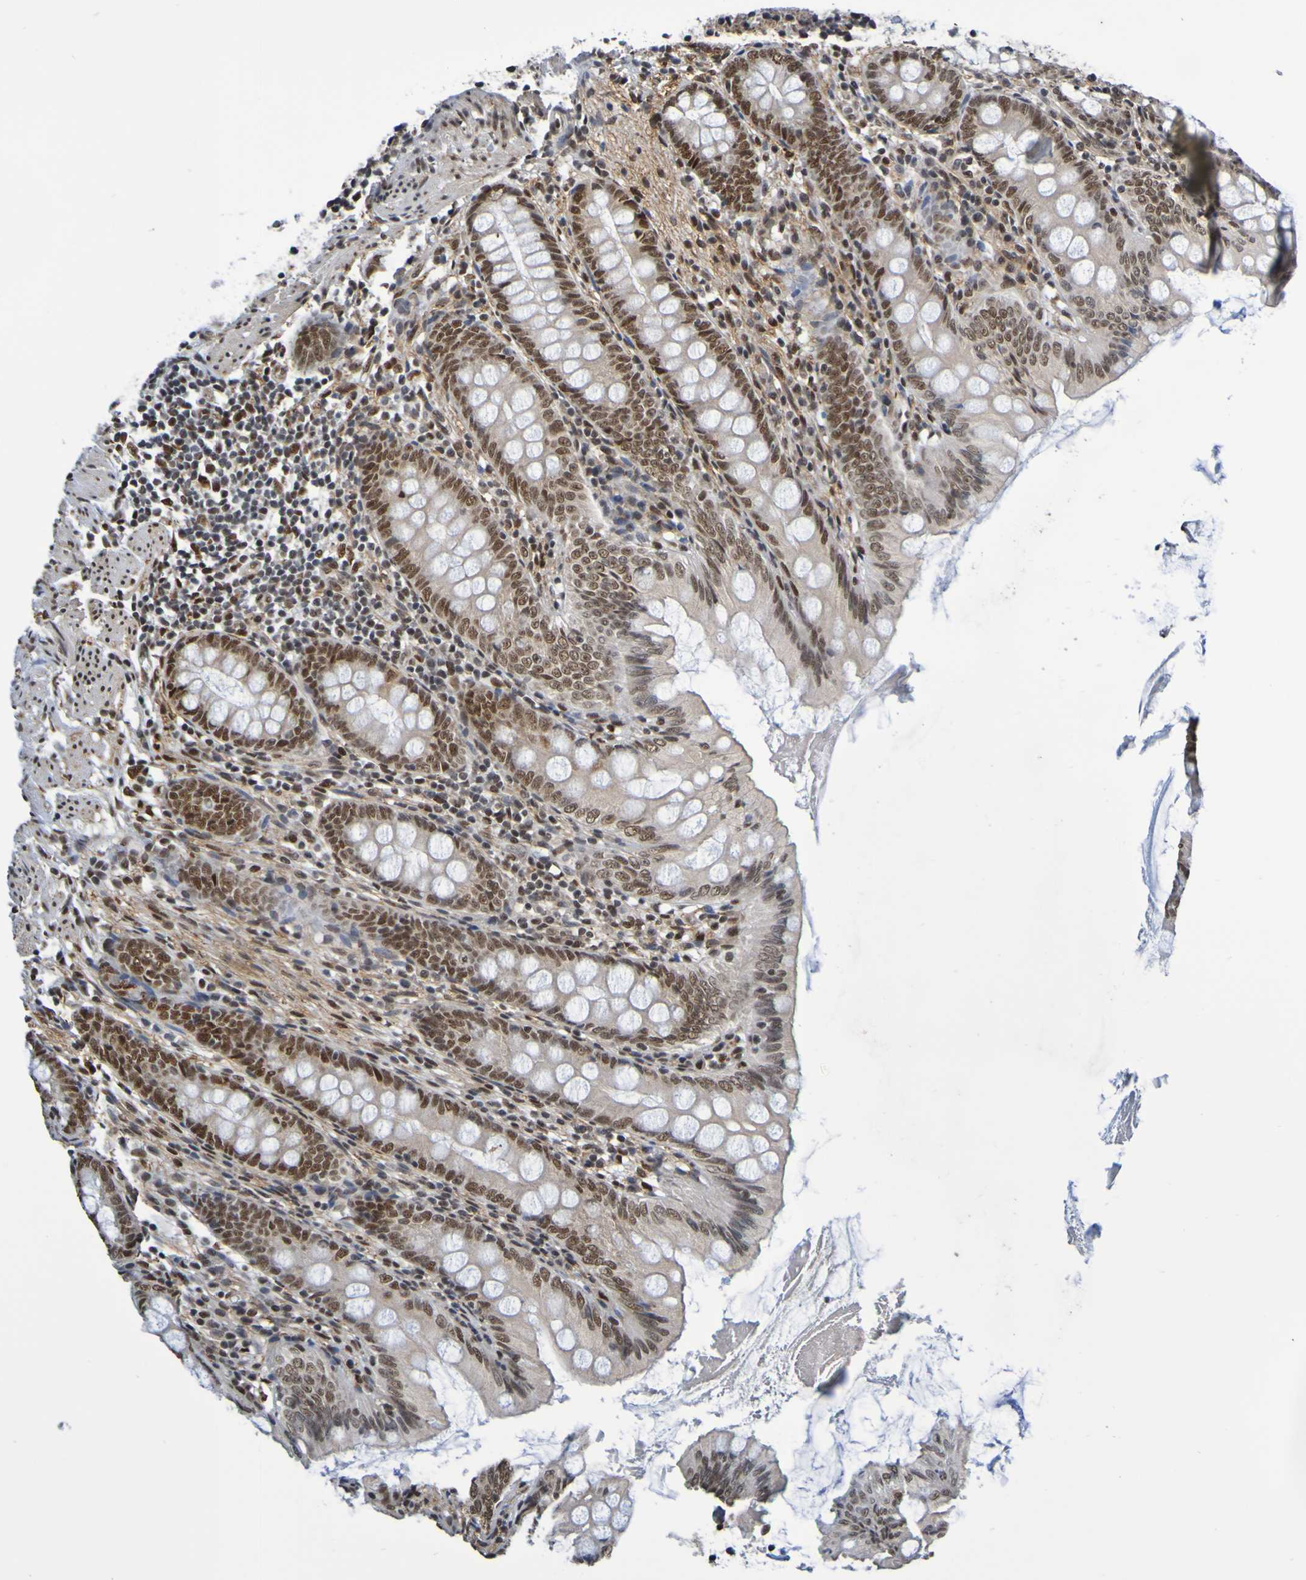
{"staining": {"intensity": "strong", "quantity": ">75%", "location": "cytoplasmic/membranous,nuclear"}, "tissue": "appendix", "cell_type": "Glandular cells", "image_type": "normal", "snomed": [{"axis": "morphology", "description": "Normal tissue, NOS"}, {"axis": "topography", "description": "Appendix"}], "caption": "This is a photomicrograph of immunohistochemistry (IHC) staining of benign appendix, which shows strong staining in the cytoplasmic/membranous,nuclear of glandular cells.", "gene": "HDAC2", "patient": {"sex": "female", "age": 77}}